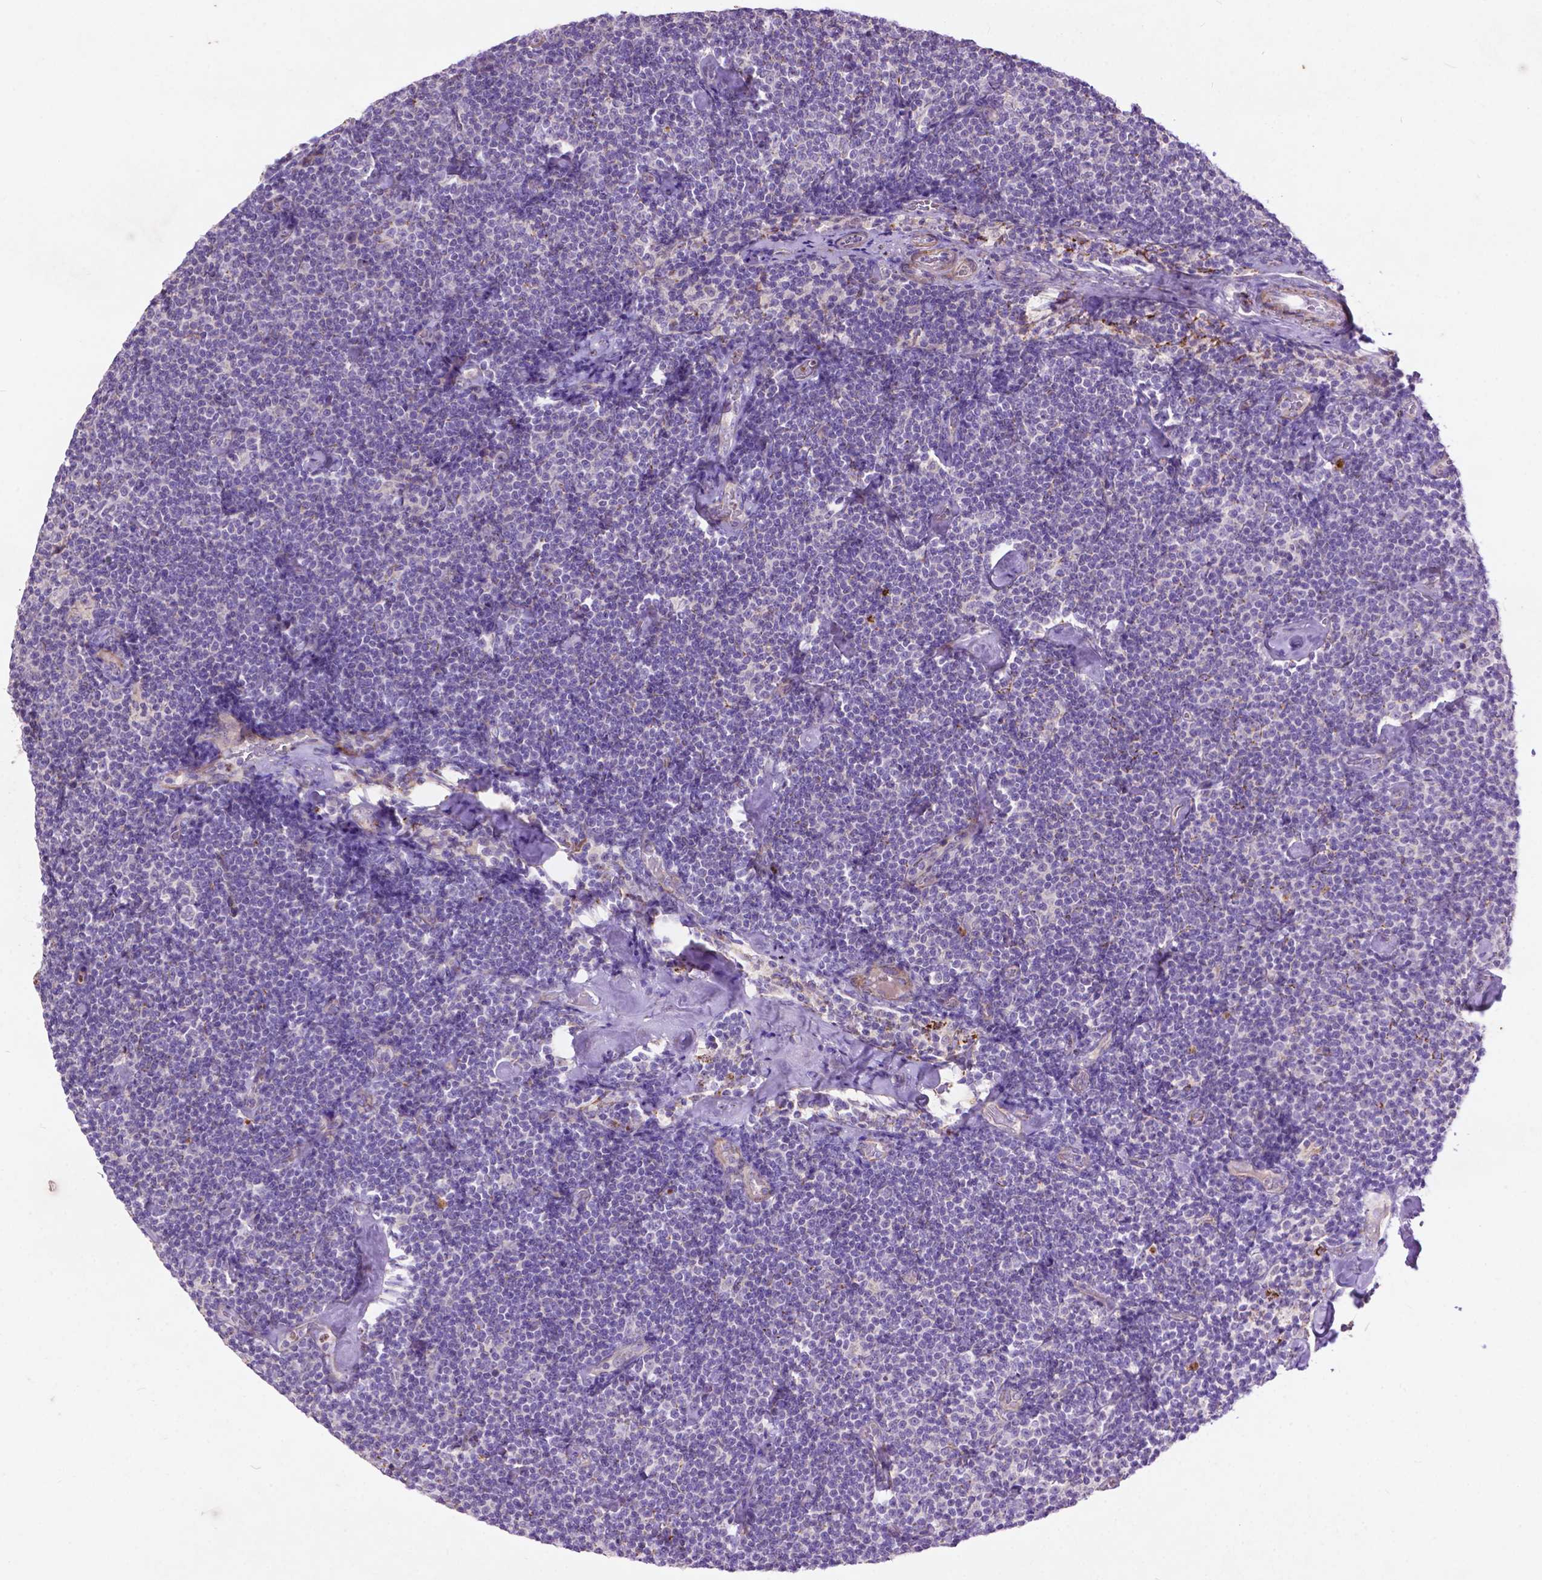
{"staining": {"intensity": "negative", "quantity": "none", "location": "none"}, "tissue": "lymphoma", "cell_type": "Tumor cells", "image_type": "cancer", "snomed": [{"axis": "morphology", "description": "Malignant lymphoma, non-Hodgkin's type, Low grade"}, {"axis": "topography", "description": "Lymph node"}], "caption": "Tumor cells show no significant staining in lymphoma.", "gene": "THEGL", "patient": {"sex": "male", "age": 81}}